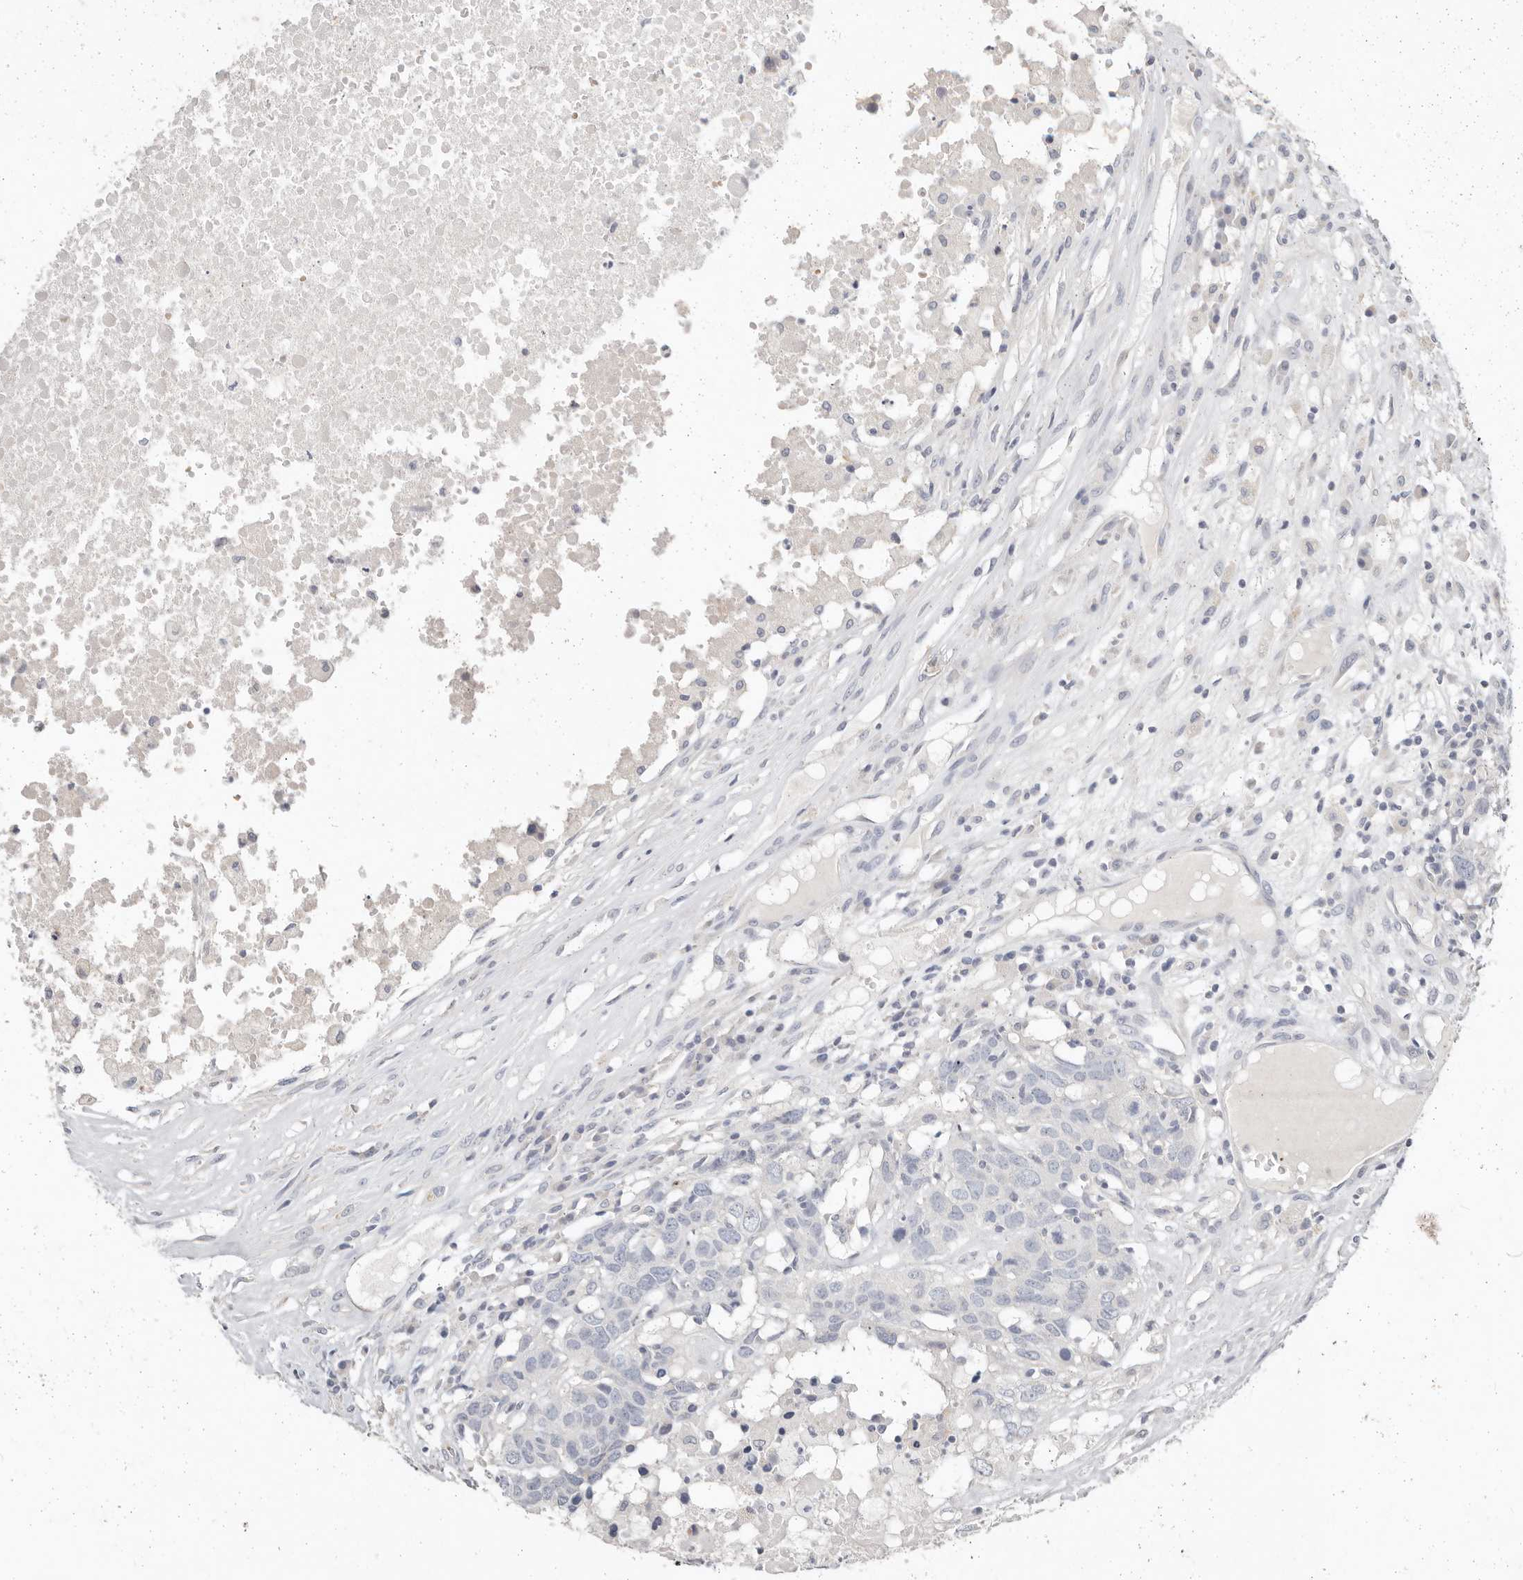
{"staining": {"intensity": "negative", "quantity": "none", "location": "none"}, "tissue": "head and neck cancer", "cell_type": "Tumor cells", "image_type": "cancer", "snomed": [{"axis": "morphology", "description": "Squamous cell carcinoma, NOS"}, {"axis": "topography", "description": "Head-Neck"}], "caption": "Immunohistochemistry histopathology image of neoplastic tissue: head and neck squamous cell carcinoma stained with DAB (3,3'-diaminobenzidine) shows no significant protein staining in tumor cells. The staining is performed using DAB brown chromogen with nuclei counter-stained in using hematoxylin.", "gene": "TMEM63B", "patient": {"sex": "male", "age": 66}}